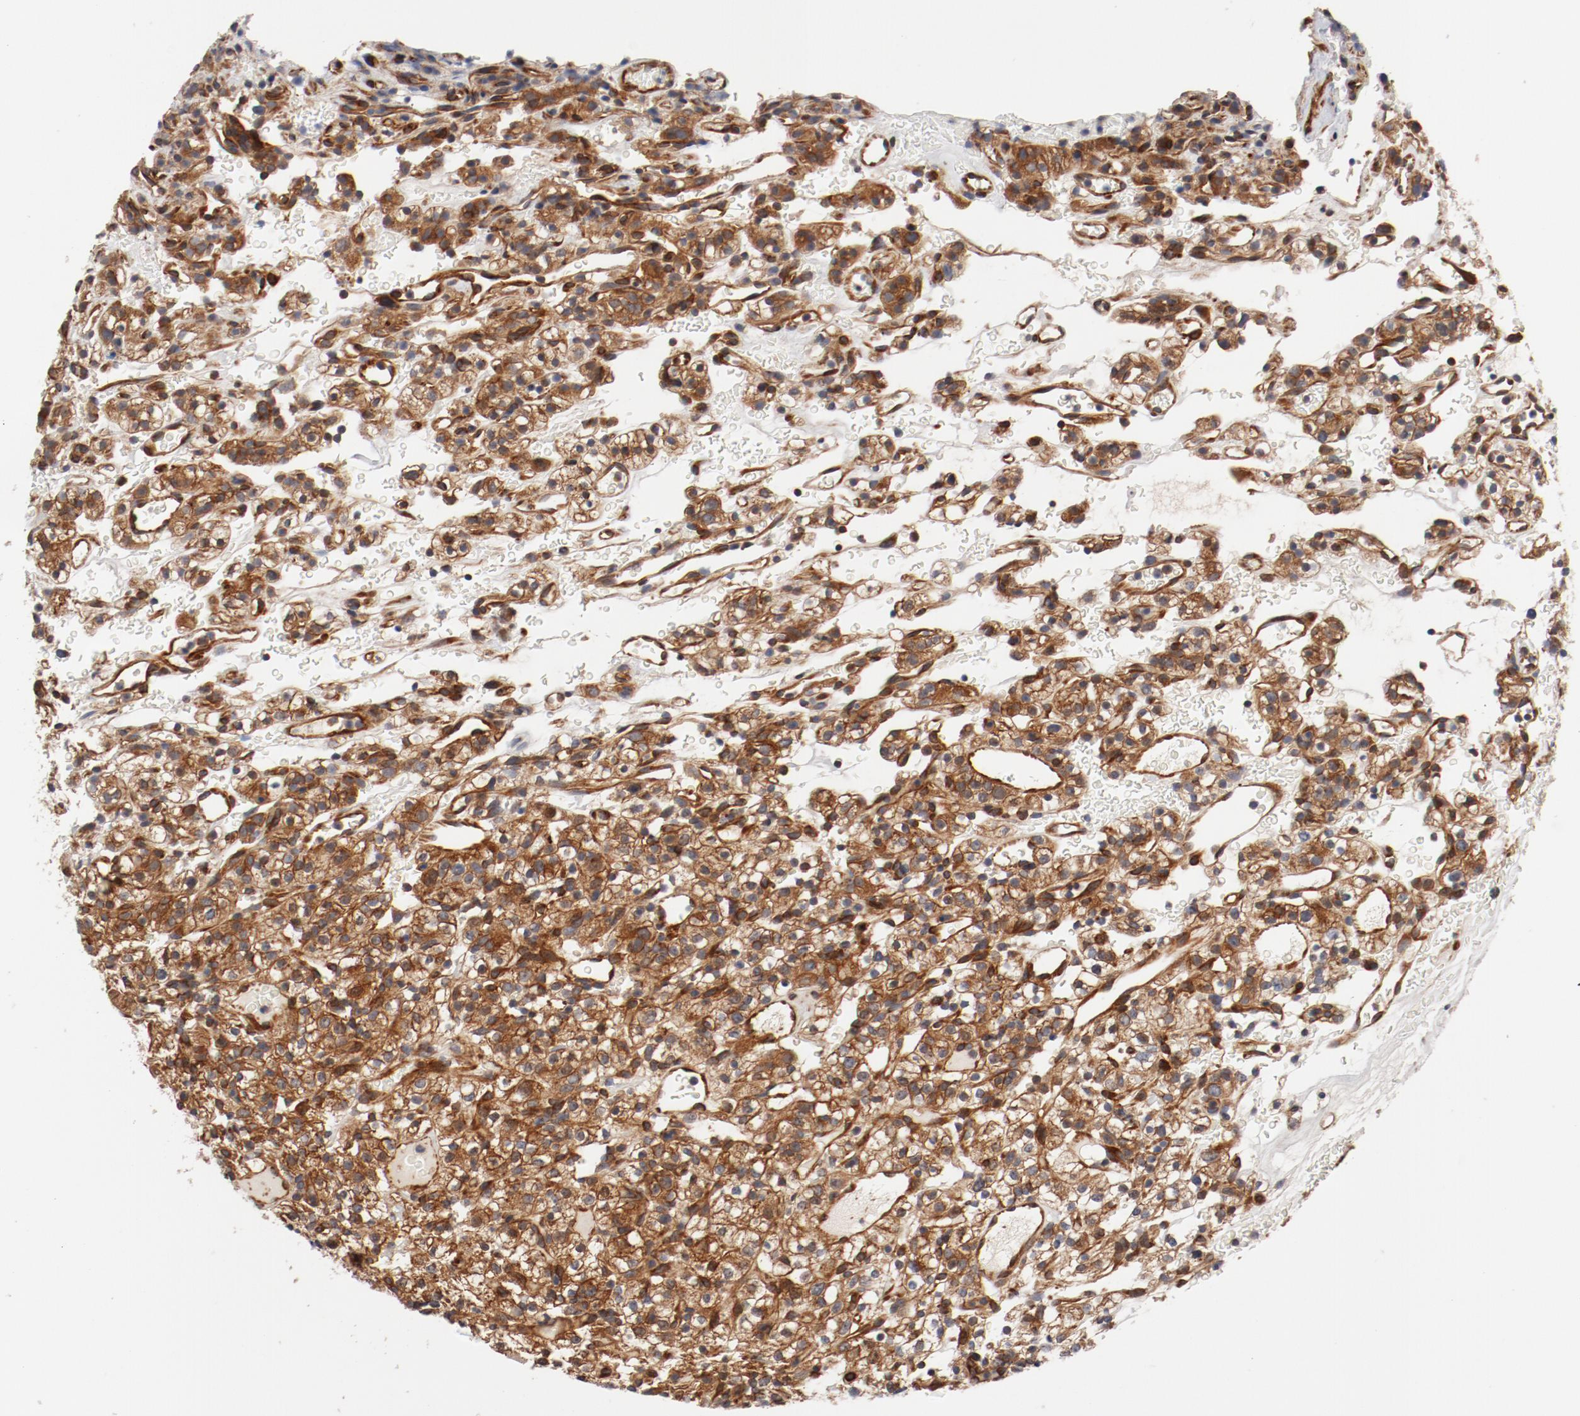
{"staining": {"intensity": "moderate", "quantity": ">75%", "location": "cytoplasmic/membranous"}, "tissue": "renal cancer", "cell_type": "Tumor cells", "image_type": "cancer", "snomed": [{"axis": "morphology", "description": "Normal tissue, NOS"}, {"axis": "morphology", "description": "Adenocarcinoma, NOS"}, {"axis": "topography", "description": "Kidney"}], "caption": "A medium amount of moderate cytoplasmic/membranous positivity is appreciated in about >75% of tumor cells in renal adenocarcinoma tissue. (Stains: DAB in brown, nuclei in blue, Microscopy: brightfield microscopy at high magnification).", "gene": "PITPNM2", "patient": {"sex": "female", "age": 72}}